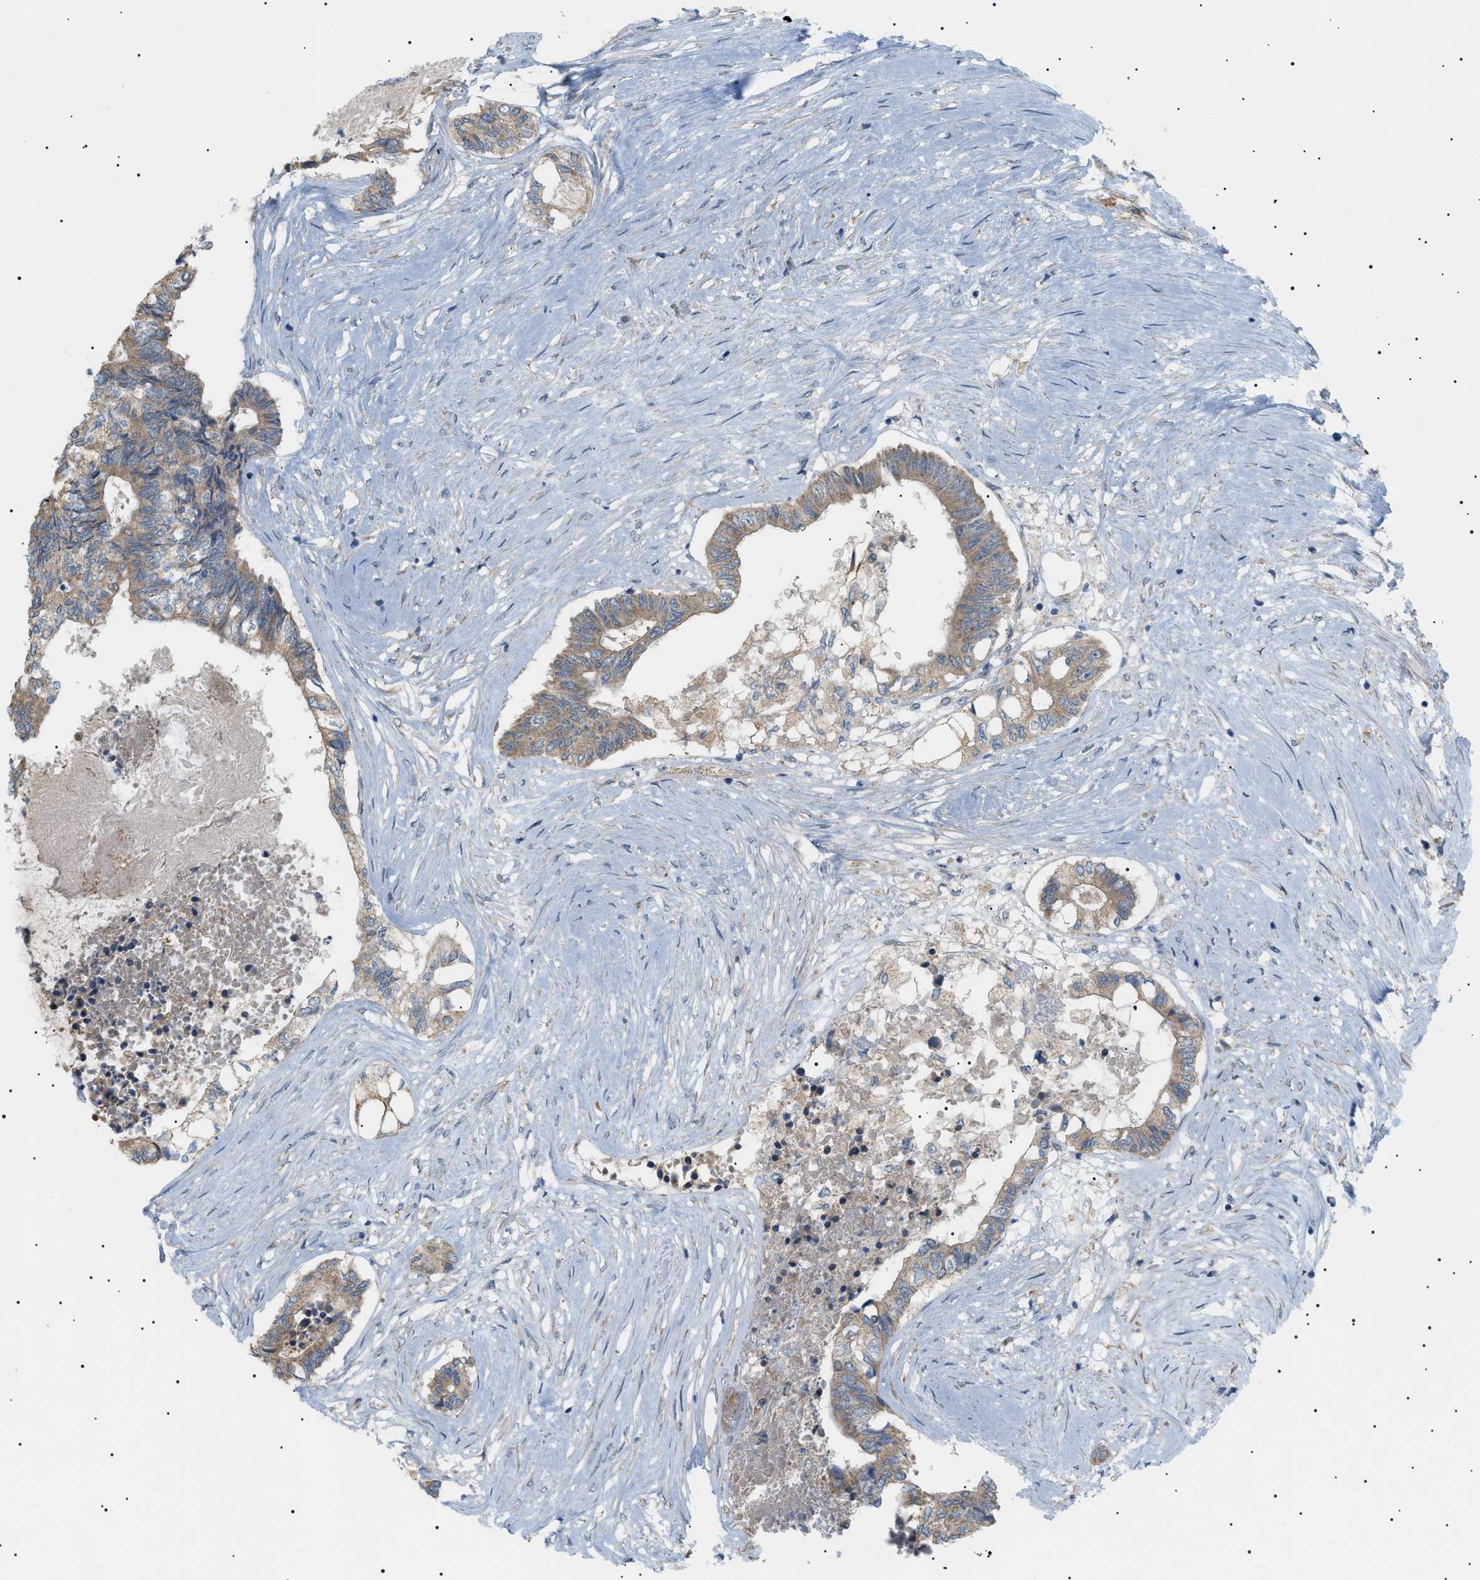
{"staining": {"intensity": "moderate", "quantity": ">75%", "location": "cytoplasmic/membranous"}, "tissue": "colorectal cancer", "cell_type": "Tumor cells", "image_type": "cancer", "snomed": [{"axis": "morphology", "description": "Adenocarcinoma, NOS"}, {"axis": "topography", "description": "Rectum"}], "caption": "Moderate cytoplasmic/membranous protein staining is present in approximately >75% of tumor cells in colorectal cancer. Using DAB (brown) and hematoxylin (blue) stains, captured at high magnification using brightfield microscopy.", "gene": "IRS2", "patient": {"sex": "male", "age": 63}}